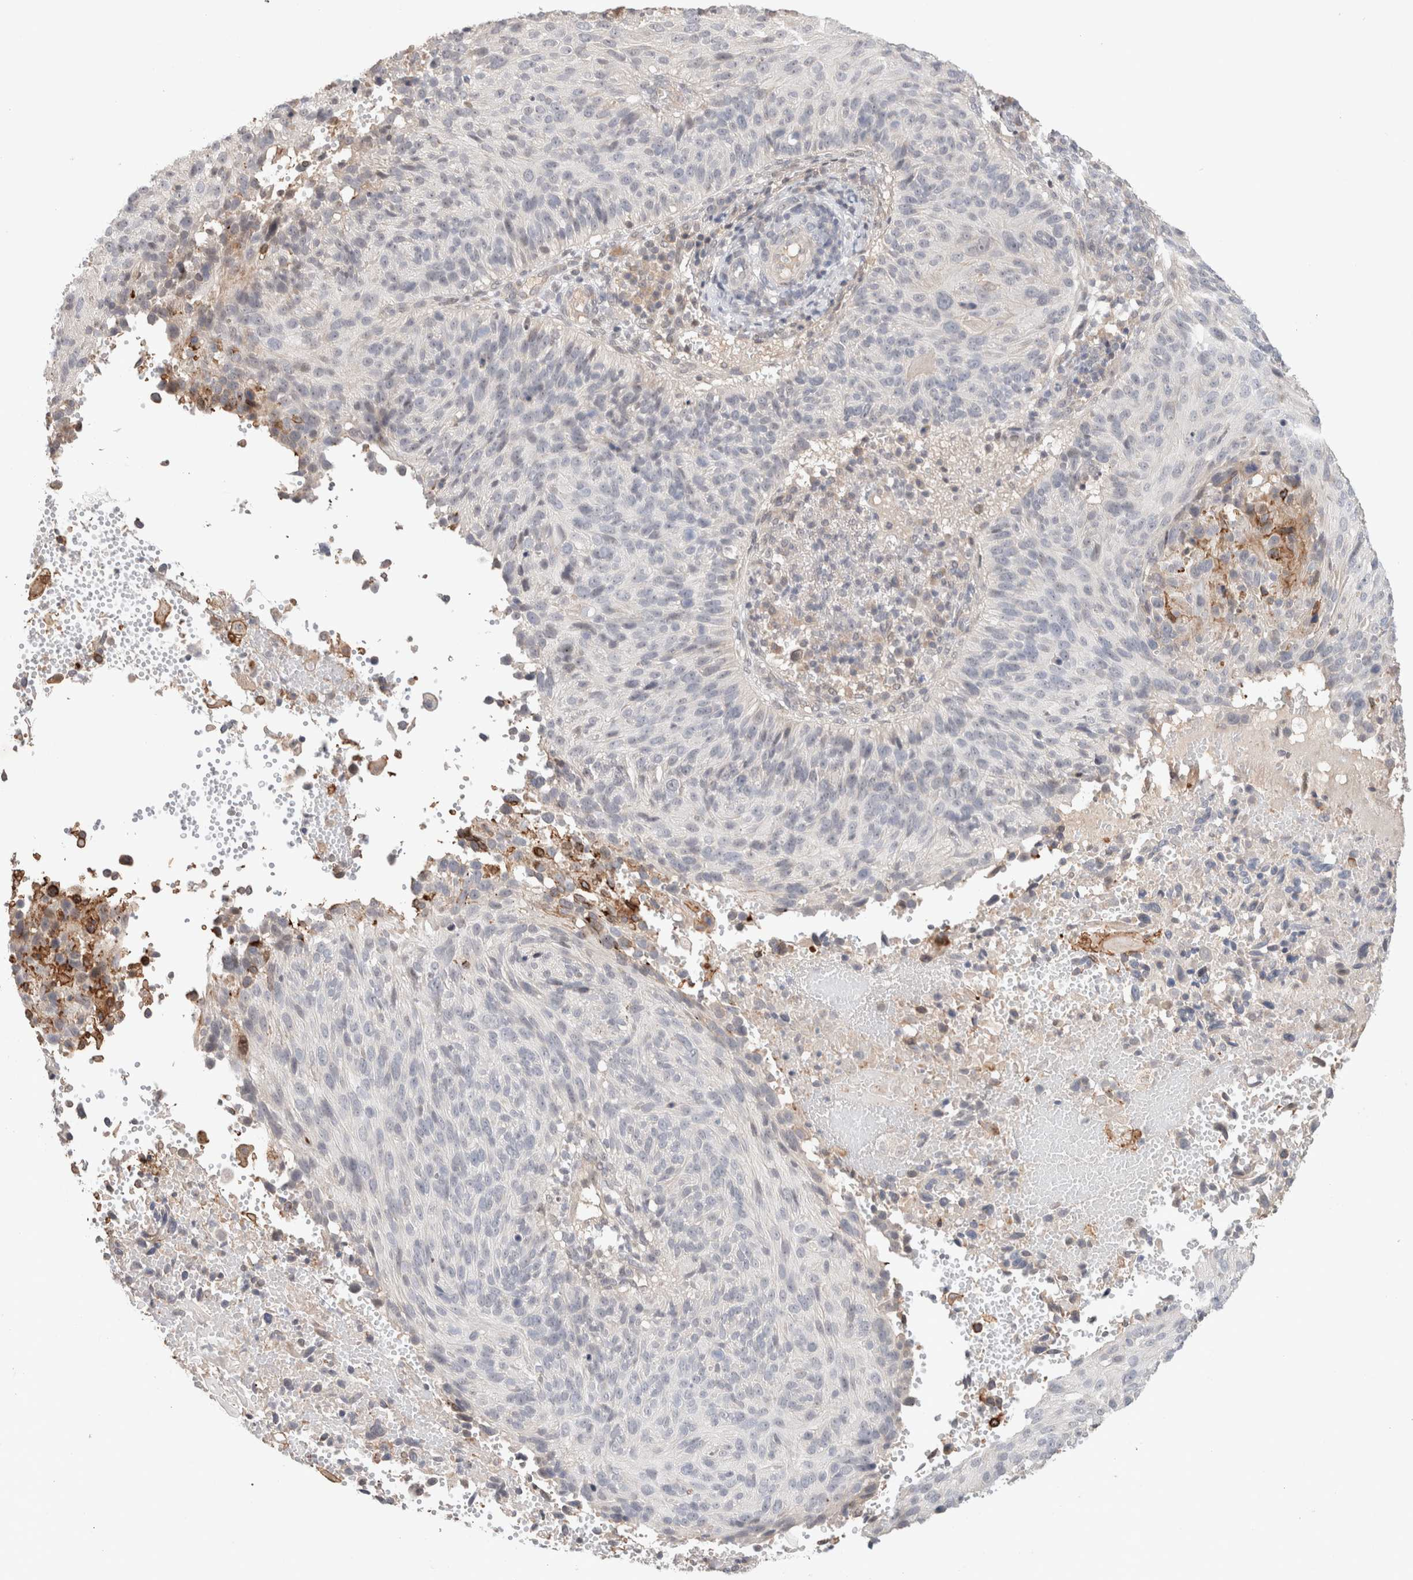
{"staining": {"intensity": "negative", "quantity": "none", "location": "none"}, "tissue": "cervical cancer", "cell_type": "Tumor cells", "image_type": "cancer", "snomed": [{"axis": "morphology", "description": "Squamous cell carcinoma, NOS"}, {"axis": "topography", "description": "Cervix"}], "caption": "The micrograph exhibits no staining of tumor cells in cervical cancer (squamous cell carcinoma). Brightfield microscopy of IHC stained with DAB (brown) and hematoxylin (blue), captured at high magnification.", "gene": "SYDE2", "patient": {"sex": "female", "age": 74}}